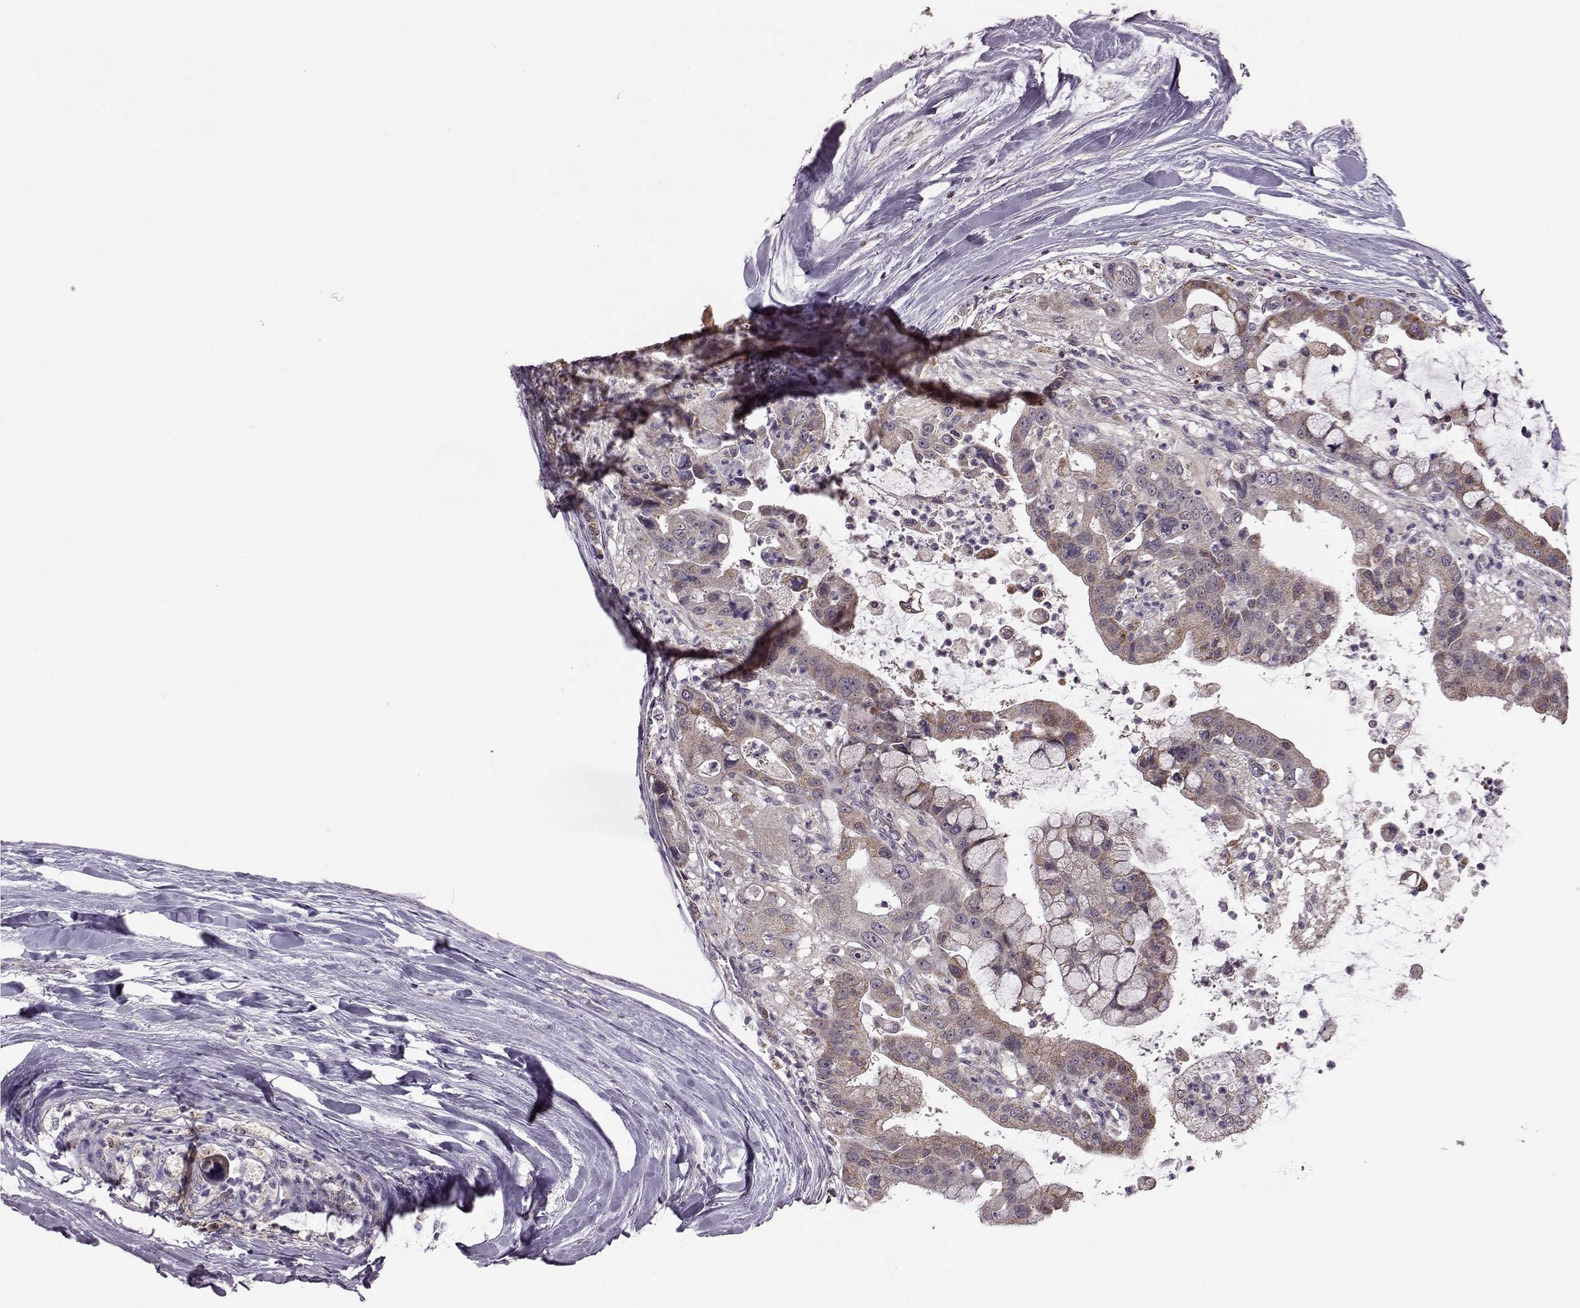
{"staining": {"intensity": "weak", "quantity": "<25%", "location": "cytoplasmic/membranous"}, "tissue": "liver cancer", "cell_type": "Tumor cells", "image_type": "cancer", "snomed": [{"axis": "morphology", "description": "Cholangiocarcinoma"}, {"axis": "topography", "description": "Liver"}], "caption": "An IHC micrograph of liver cholangiocarcinoma is shown. There is no staining in tumor cells of liver cholangiocarcinoma.", "gene": "PUDP", "patient": {"sex": "female", "age": 54}}